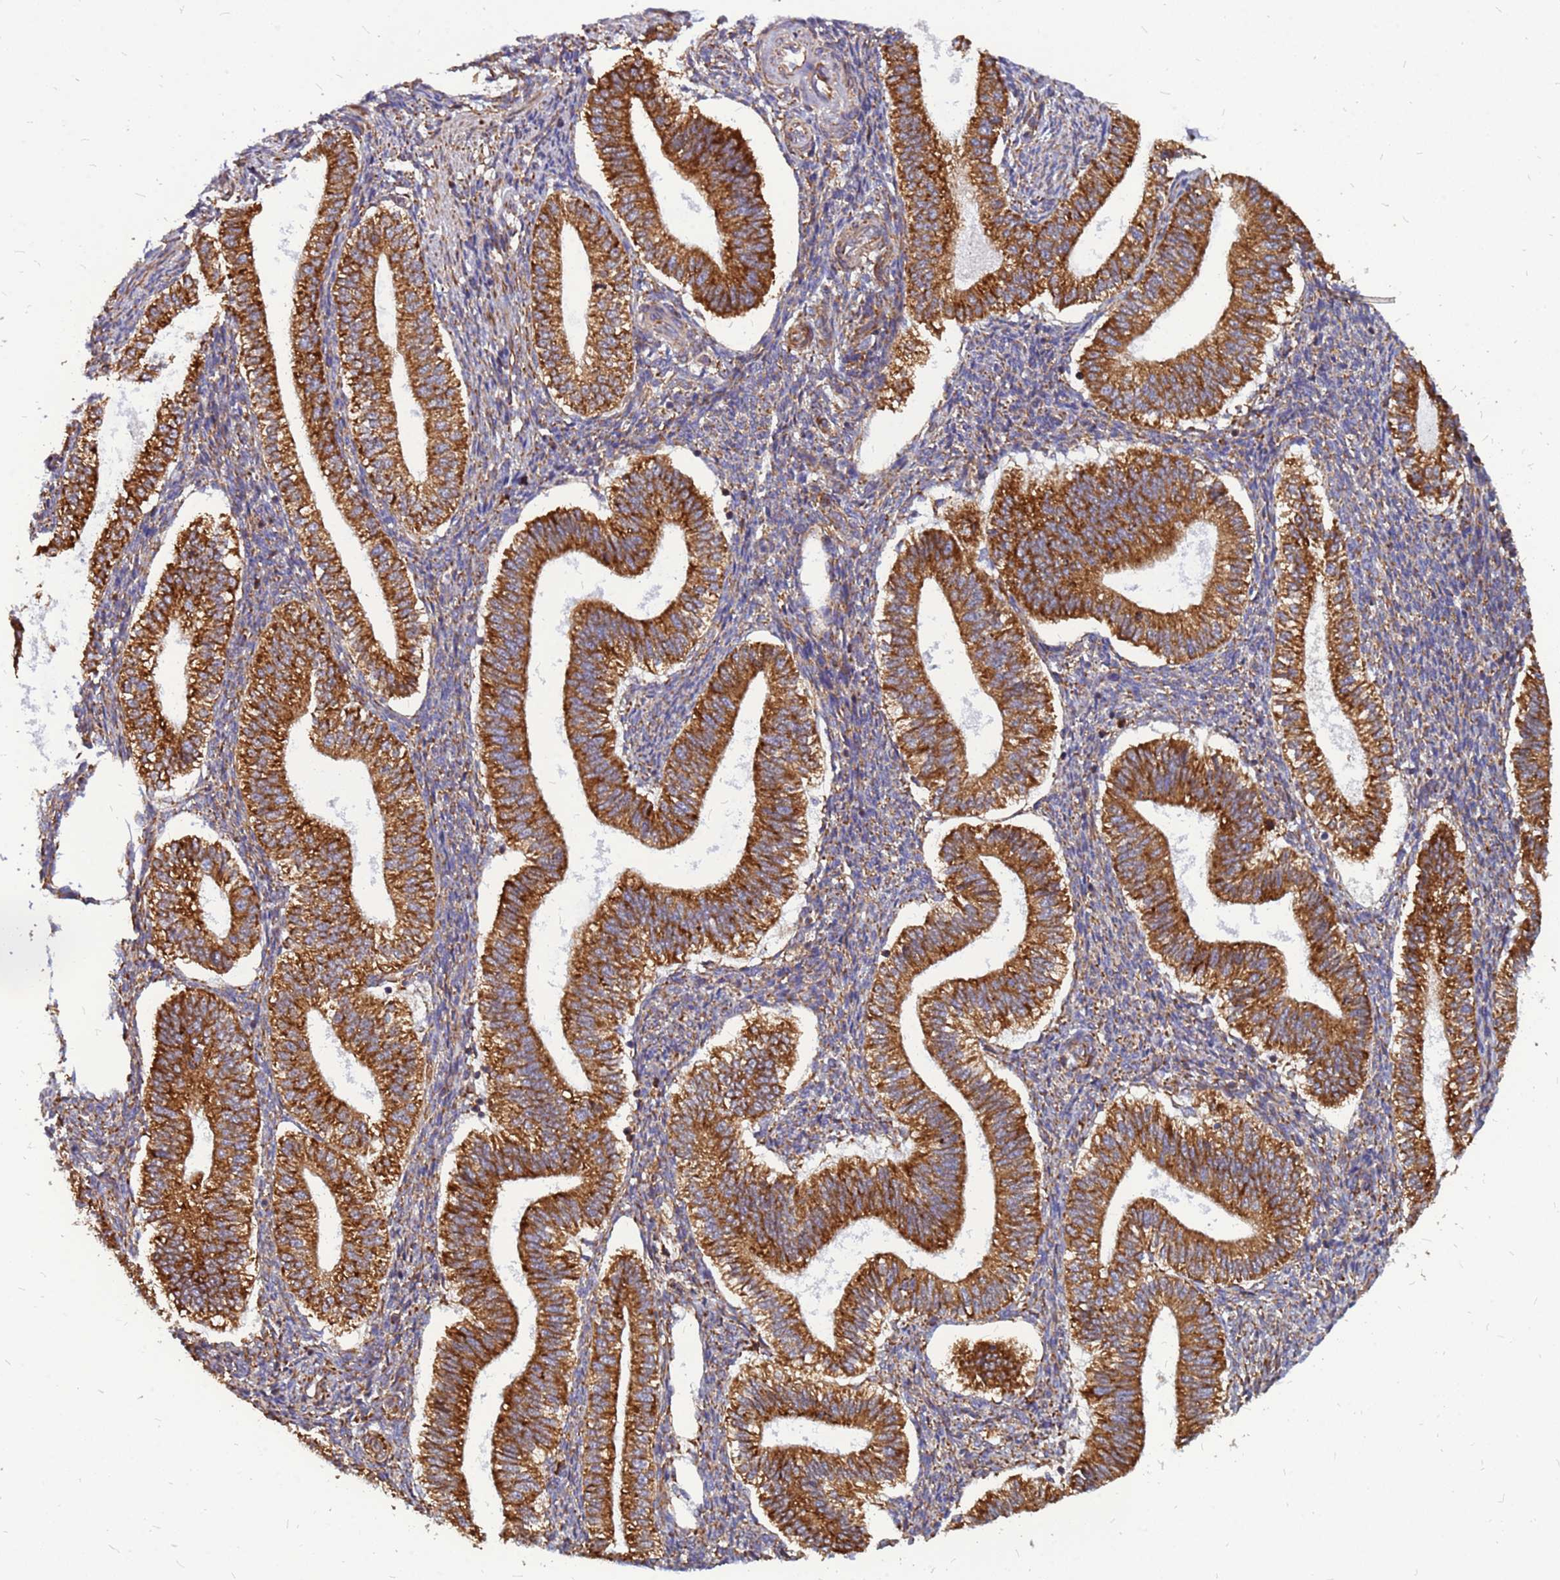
{"staining": {"intensity": "moderate", "quantity": "25%-75%", "location": "cytoplasmic/membranous"}, "tissue": "endometrium", "cell_type": "Cells in endometrial stroma", "image_type": "normal", "snomed": [{"axis": "morphology", "description": "Normal tissue, NOS"}, {"axis": "topography", "description": "Endometrium"}], "caption": "IHC (DAB) staining of unremarkable endometrium shows moderate cytoplasmic/membranous protein positivity in about 25%-75% of cells in endometrial stroma.", "gene": "RPL8", "patient": {"sex": "female", "age": 25}}